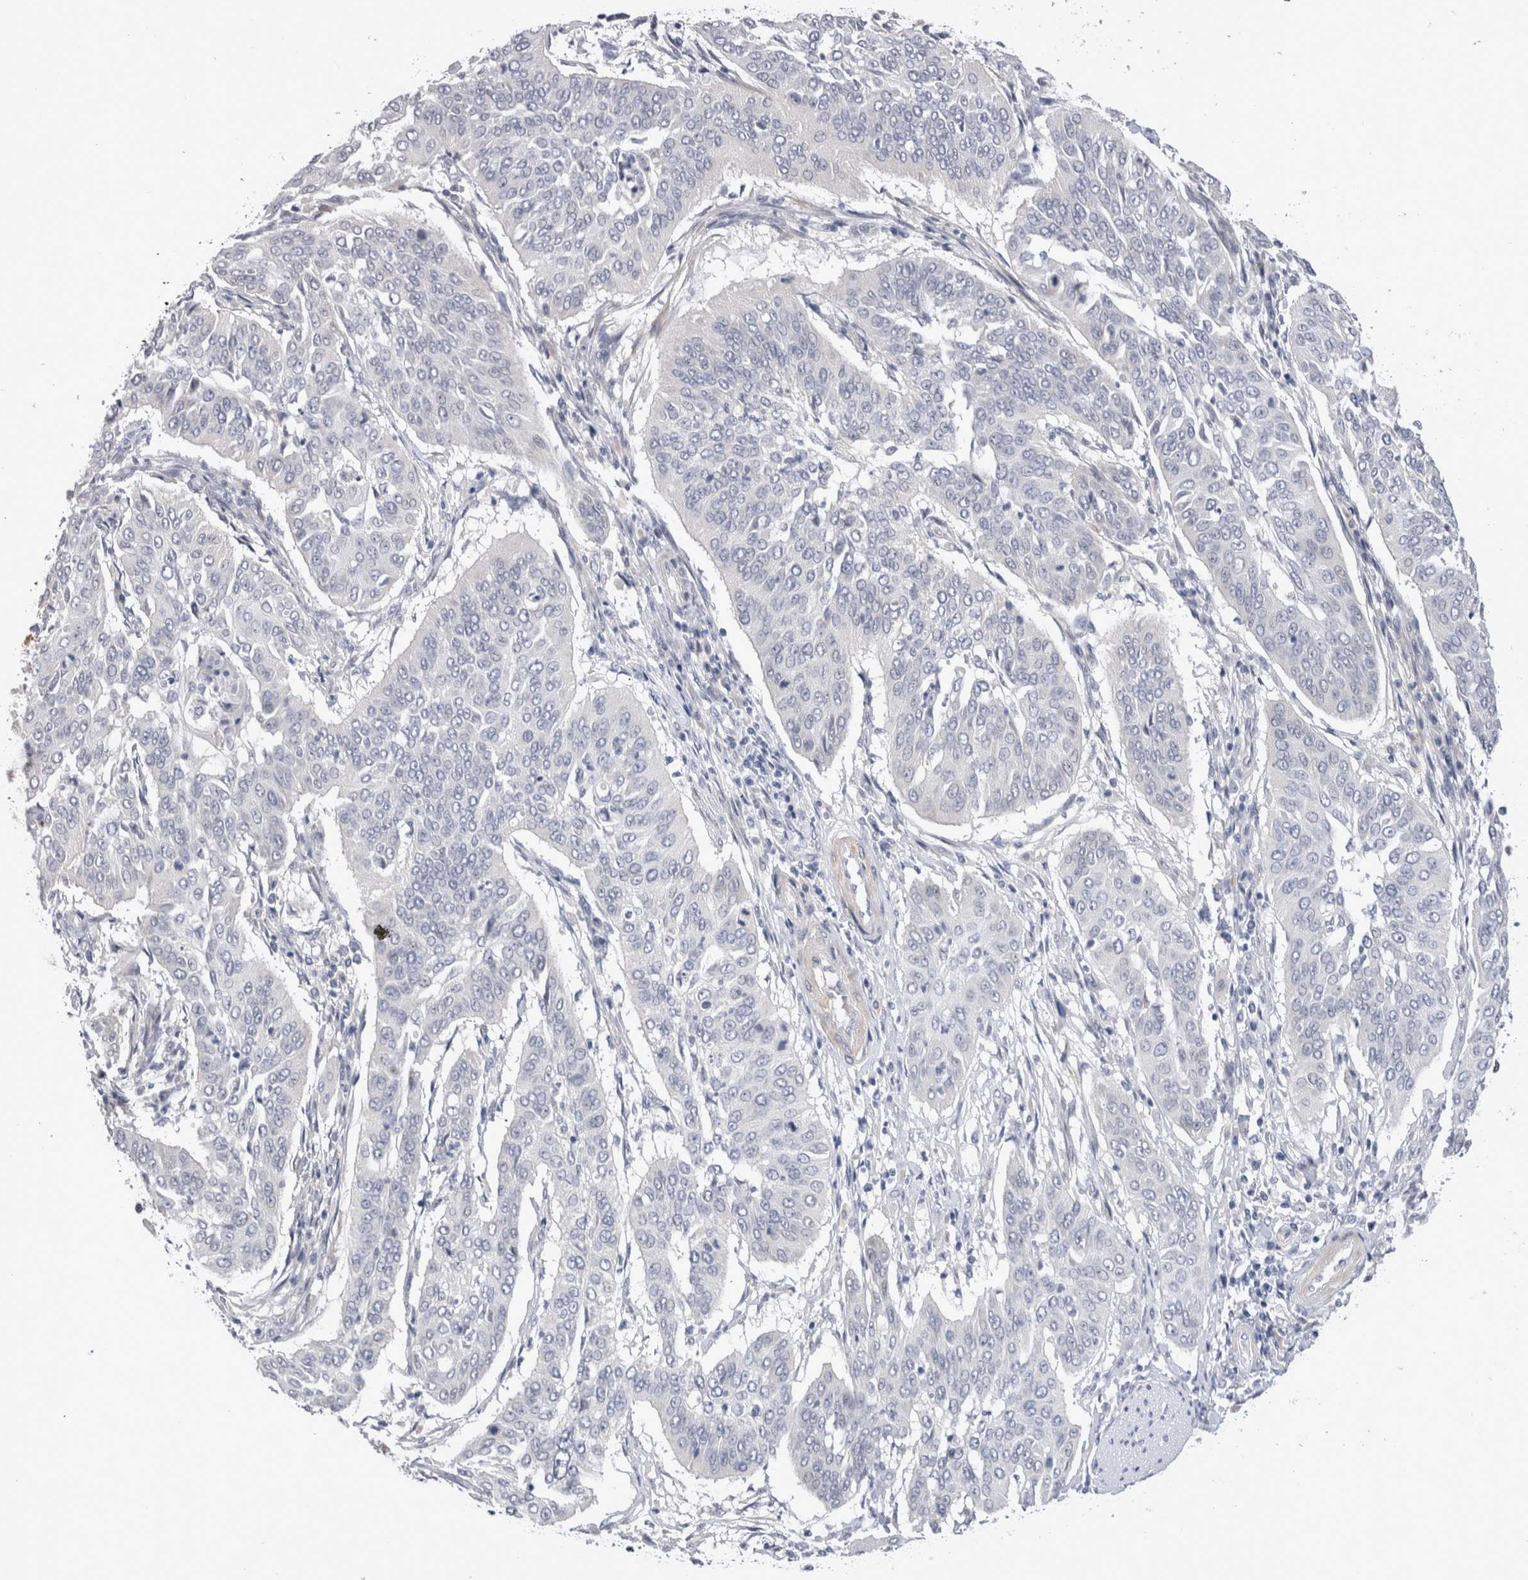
{"staining": {"intensity": "negative", "quantity": "none", "location": "none"}, "tissue": "cervical cancer", "cell_type": "Tumor cells", "image_type": "cancer", "snomed": [{"axis": "morphology", "description": "Normal tissue, NOS"}, {"axis": "morphology", "description": "Squamous cell carcinoma, NOS"}, {"axis": "topography", "description": "Cervix"}], "caption": "This image is of cervical cancer stained with immunohistochemistry to label a protein in brown with the nuclei are counter-stained blue. There is no expression in tumor cells. Nuclei are stained in blue.", "gene": "CRYBG1", "patient": {"sex": "female", "age": 39}}